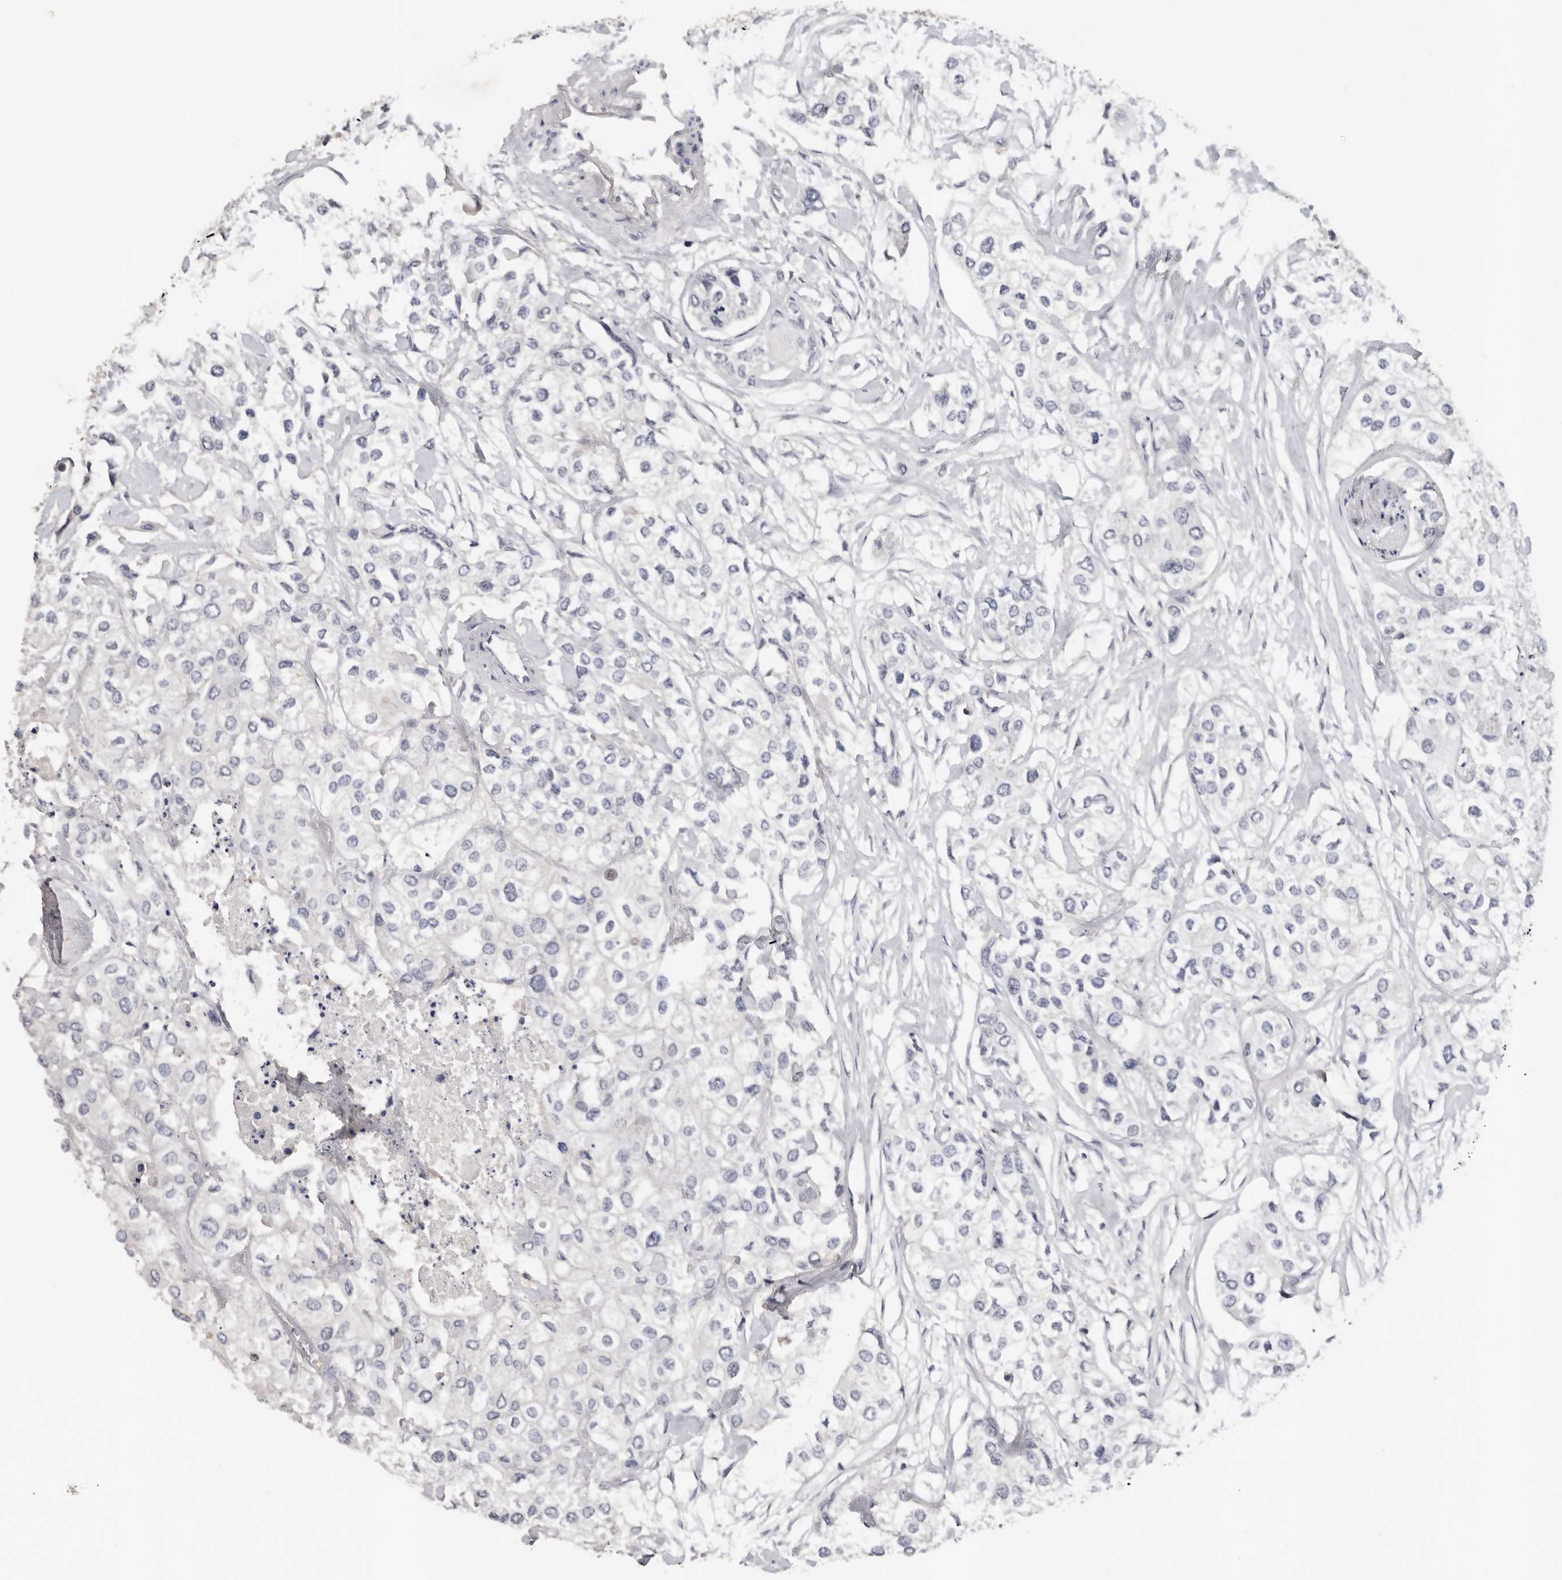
{"staining": {"intensity": "negative", "quantity": "none", "location": "none"}, "tissue": "urothelial cancer", "cell_type": "Tumor cells", "image_type": "cancer", "snomed": [{"axis": "morphology", "description": "Urothelial carcinoma, High grade"}, {"axis": "topography", "description": "Urinary bladder"}], "caption": "A photomicrograph of human urothelial carcinoma (high-grade) is negative for staining in tumor cells.", "gene": "WDTC1", "patient": {"sex": "male", "age": 64}}